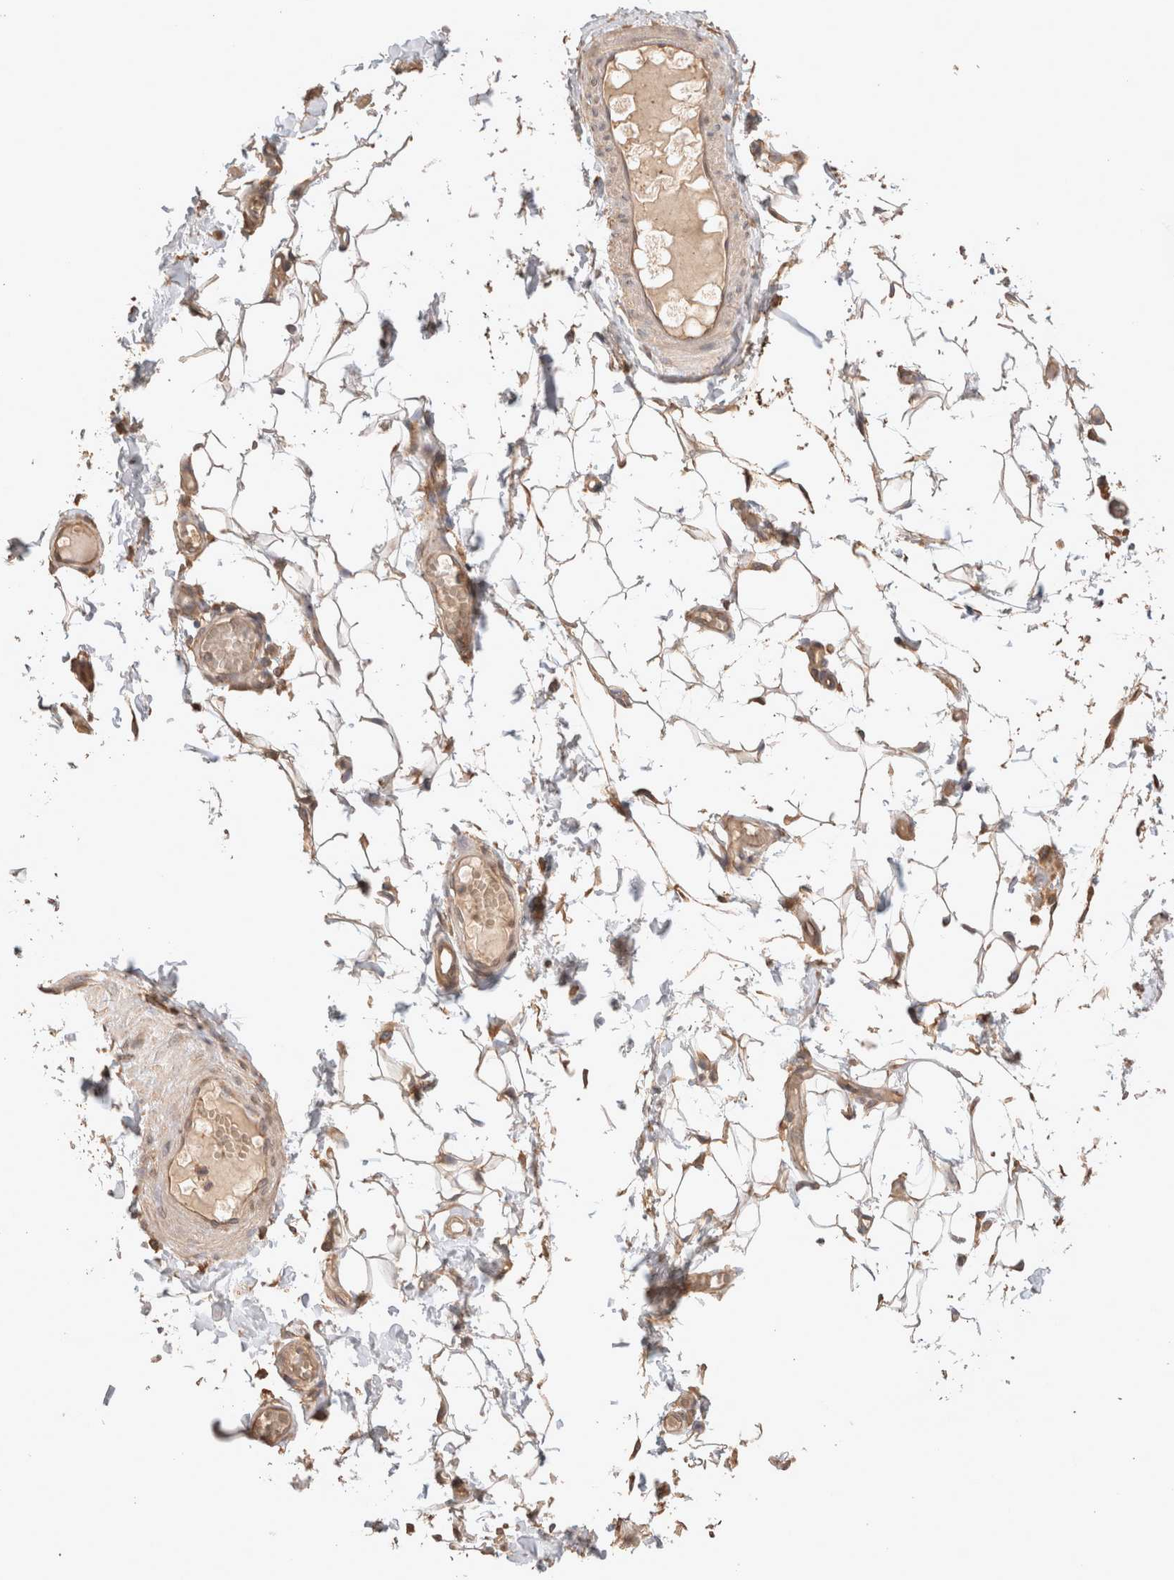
{"staining": {"intensity": "moderate", "quantity": ">75%", "location": "cytoplasmic/membranous"}, "tissue": "adipose tissue", "cell_type": "Adipocytes", "image_type": "normal", "snomed": [{"axis": "morphology", "description": "Normal tissue, NOS"}, {"axis": "topography", "description": "Adipose tissue"}, {"axis": "topography", "description": "Vascular tissue"}, {"axis": "topography", "description": "Peripheral nerve tissue"}], "caption": "Immunohistochemistry (IHC) micrograph of normal adipose tissue: adipose tissue stained using immunohistochemistry displays medium levels of moderate protein expression localized specifically in the cytoplasmic/membranous of adipocytes, appearing as a cytoplasmic/membranous brown color.", "gene": "HROB", "patient": {"sex": "male", "age": 25}}